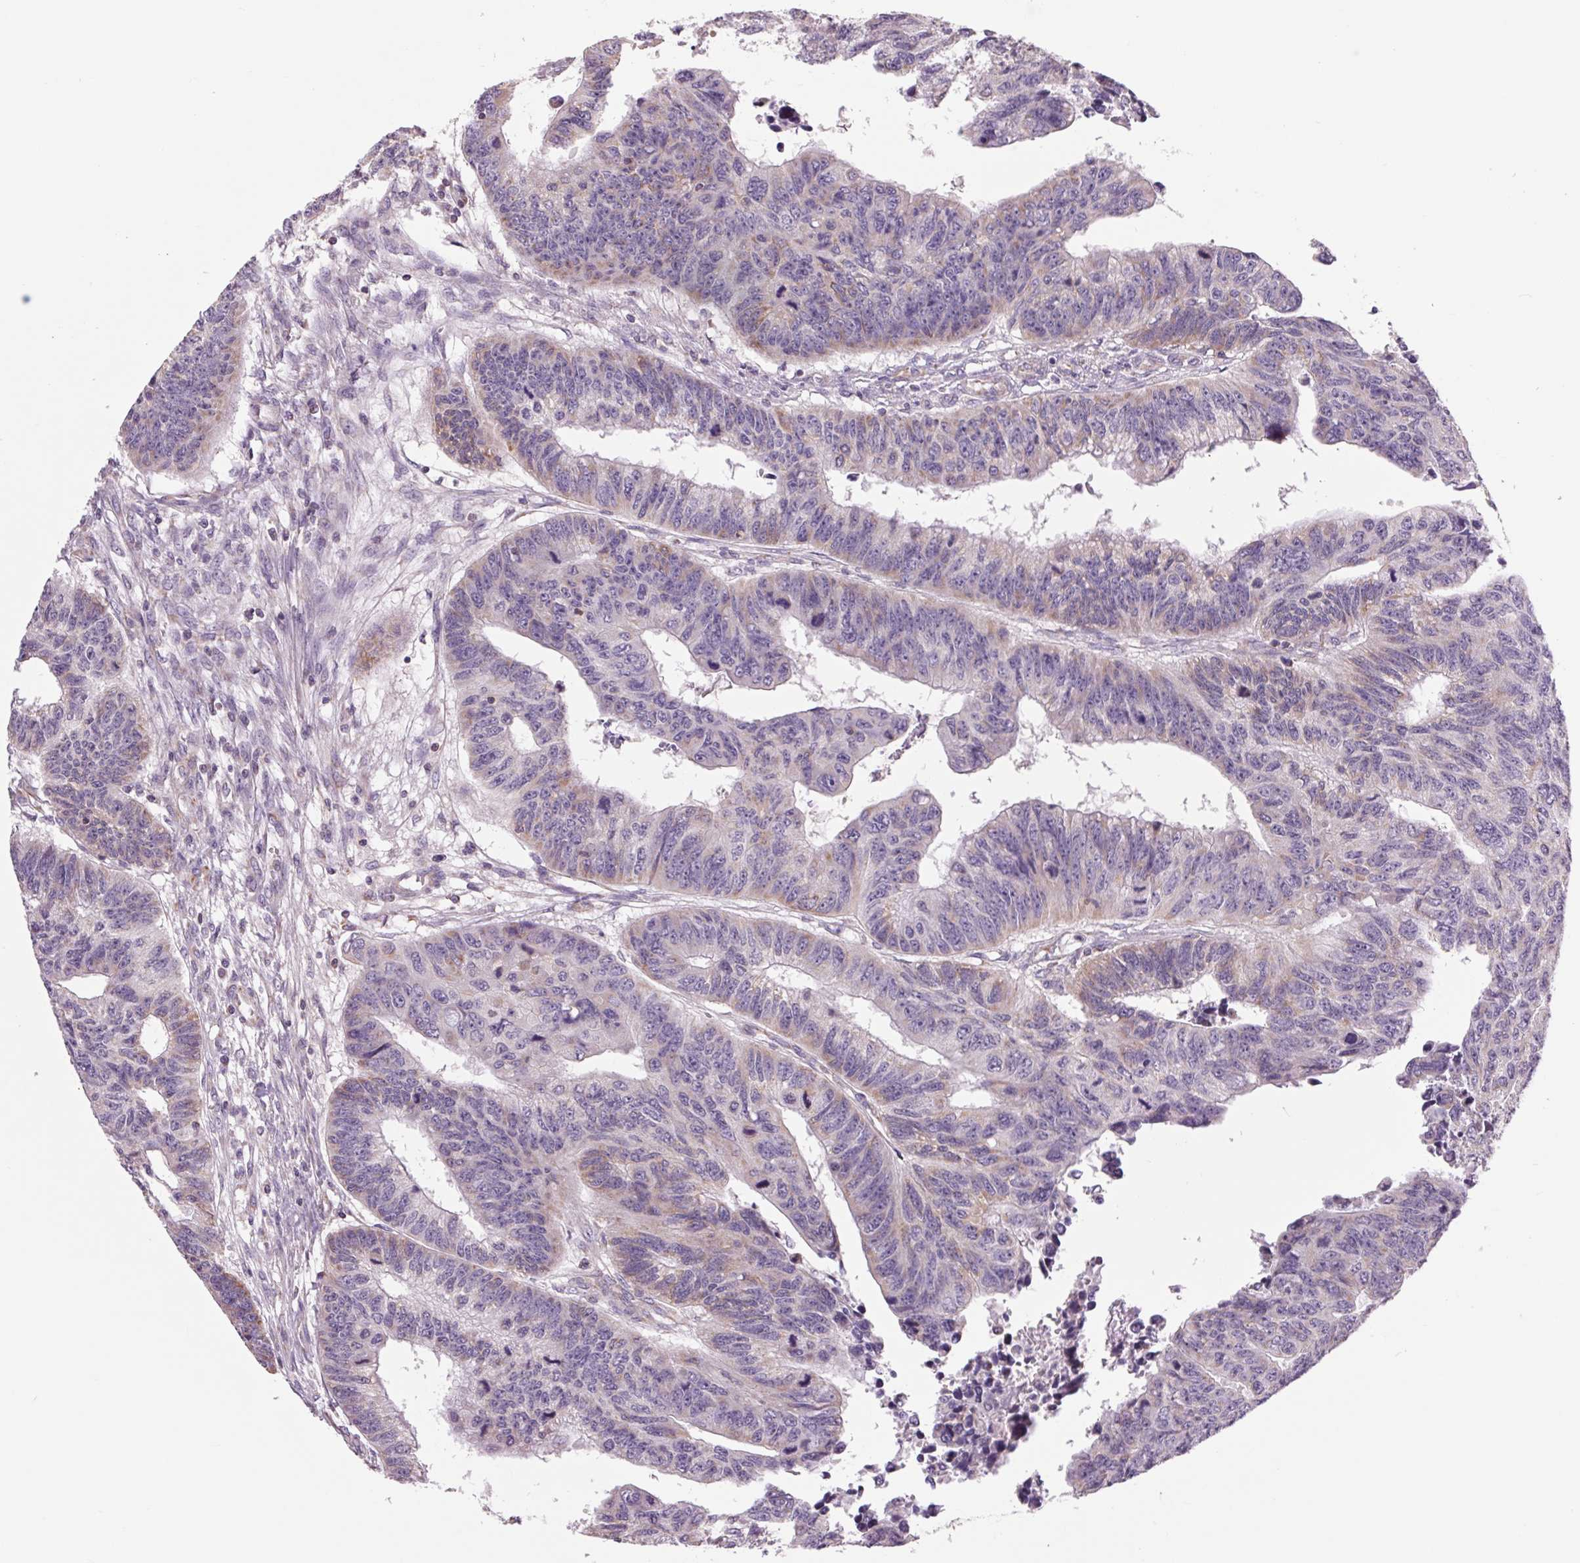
{"staining": {"intensity": "weak", "quantity": "<25%", "location": "cytoplasmic/membranous"}, "tissue": "colorectal cancer", "cell_type": "Tumor cells", "image_type": "cancer", "snomed": [{"axis": "morphology", "description": "Adenocarcinoma, NOS"}, {"axis": "topography", "description": "Rectum"}], "caption": "This is an IHC photomicrograph of human colorectal cancer. There is no staining in tumor cells.", "gene": "COX6A1", "patient": {"sex": "female", "age": 85}}